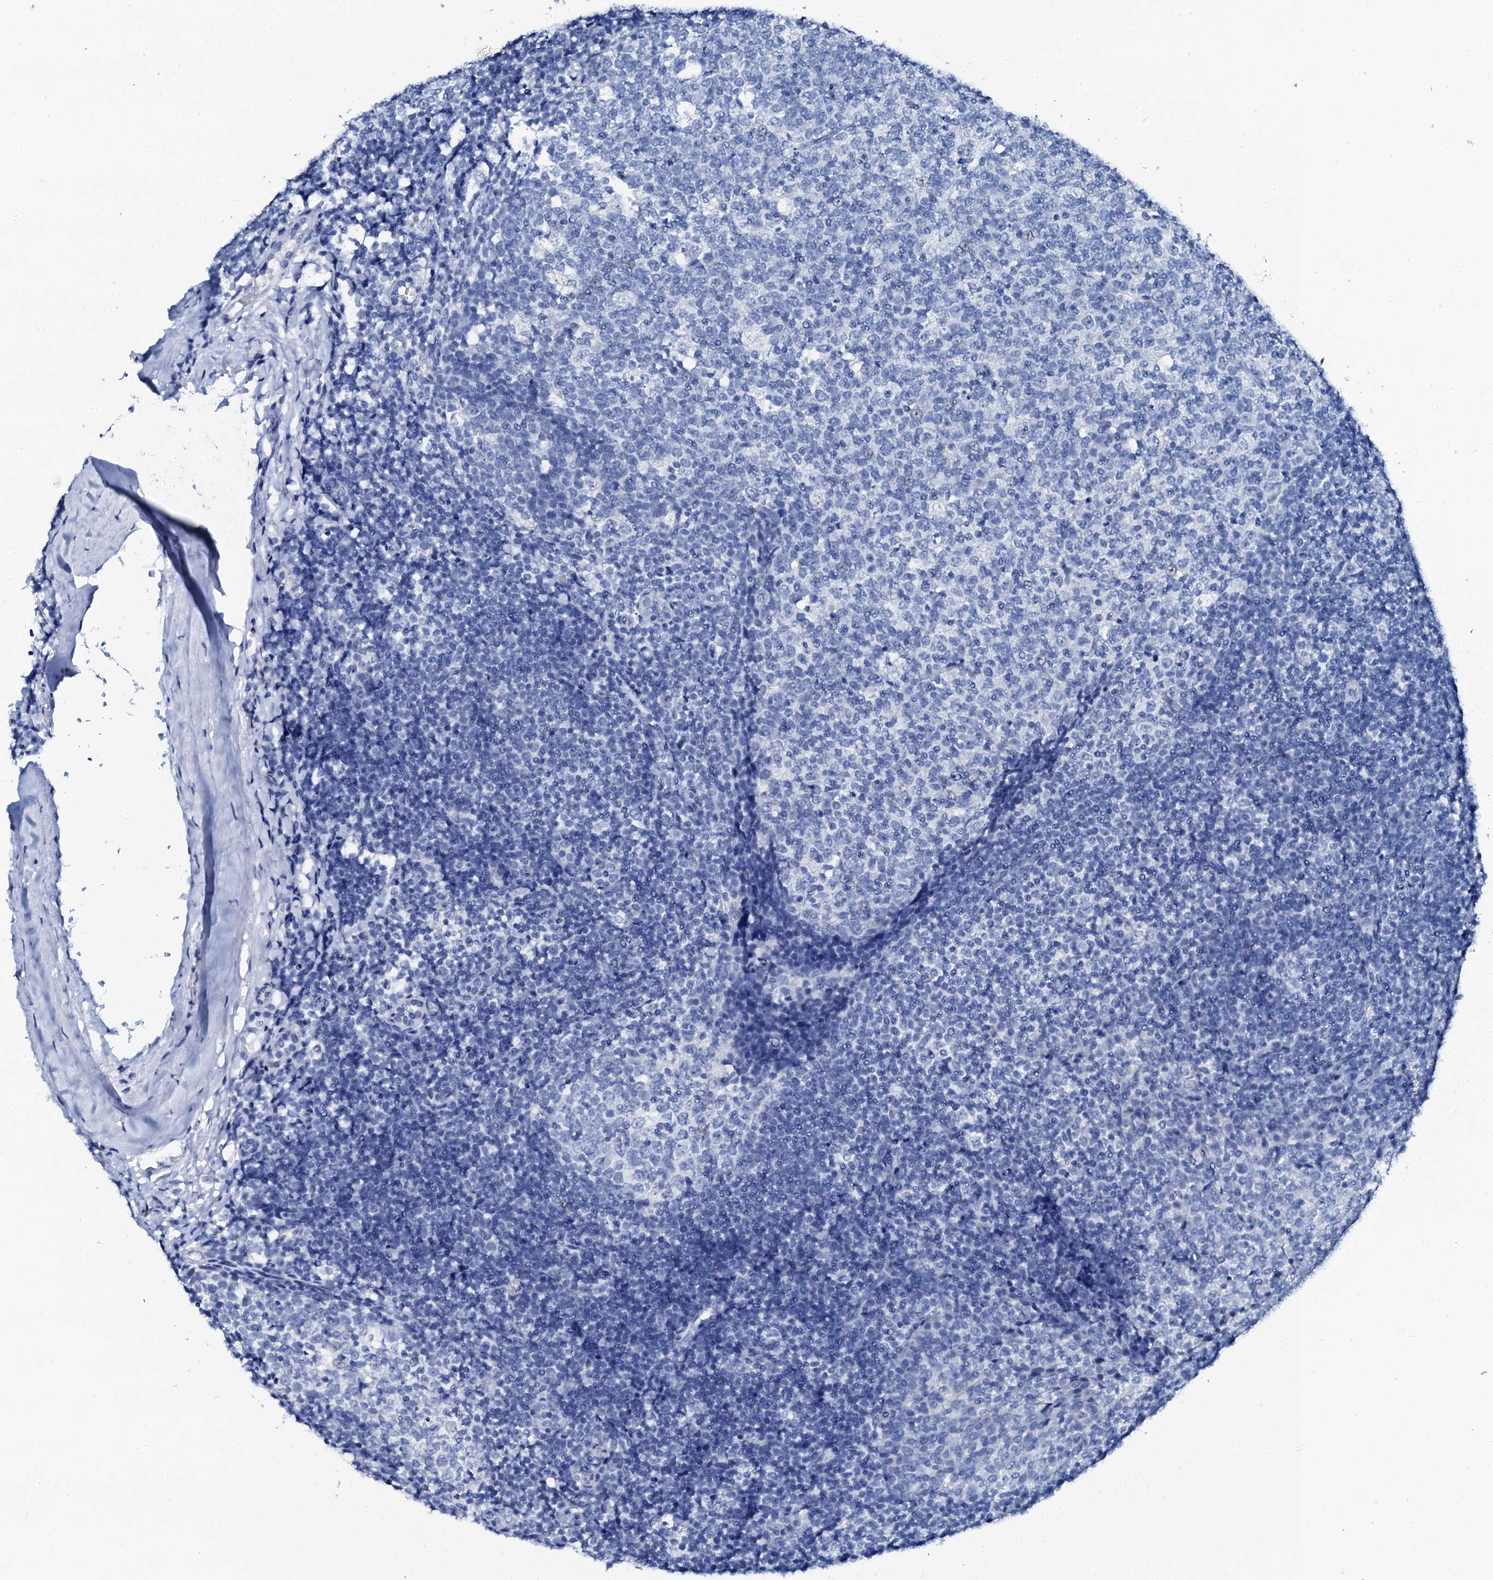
{"staining": {"intensity": "negative", "quantity": "none", "location": "none"}, "tissue": "tonsil", "cell_type": "Germinal center cells", "image_type": "normal", "snomed": [{"axis": "morphology", "description": "Normal tissue, NOS"}, {"axis": "topography", "description": "Tonsil"}], "caption": "Immunohistochemistry (IHC) histopathology image of unremarkable tonsil: human tonsil stained with DAB reveals no significant protein expression in germinal center cells.", "gene": "PTH", "patient": {"sex": "female", "age": 19}}